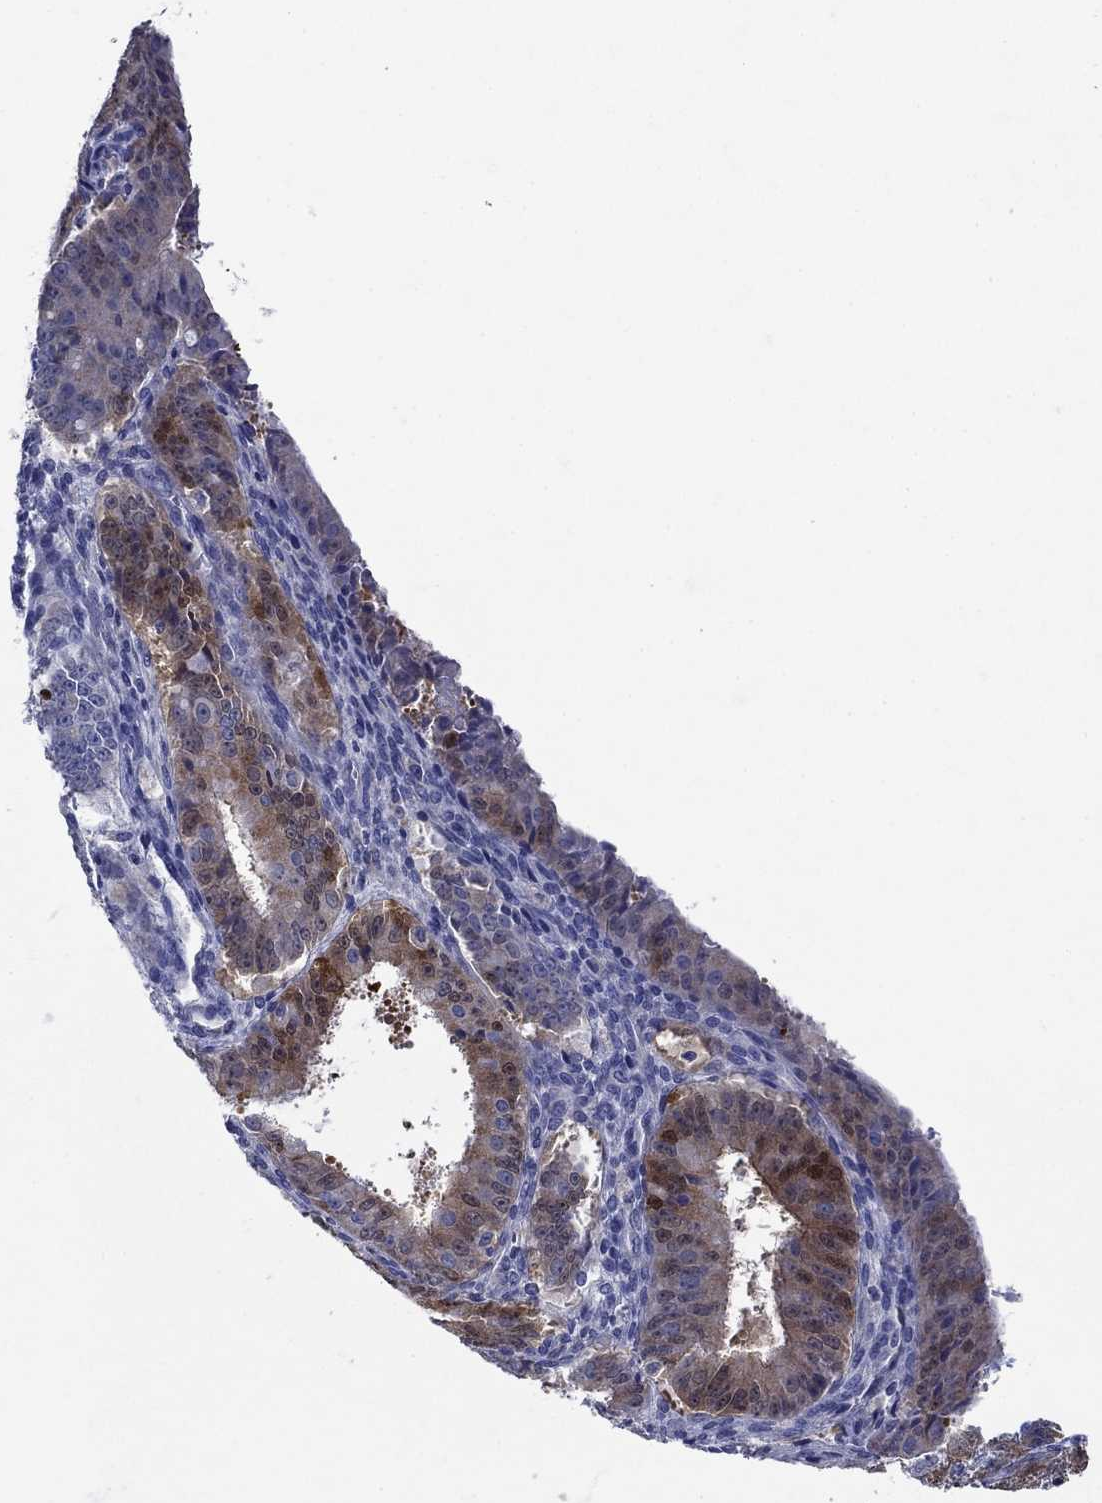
{"staining": {"intensity": "weak", "quantity": "25%-75%", "location": "cytoplasmic/membranous"}, "tissue": "ovarian cancer", "cell_type": "Tumor cells", "image_type": "cancer", "snomed": [{"axis": "morphology", "description": "Carcinoma, endometroid"}, {"axis": "topography", "description": "Ovary"}], "caption": "This histopathology image reveals immunohistochemistry (IHC) staining of human ovarian endometroid carcinoma, with low weak cytoplasmic/membranous expression in about 25%-75% of tumor cells.", "gene": "SULT2B1", "patient": {"sex": "female", "age": 42}}